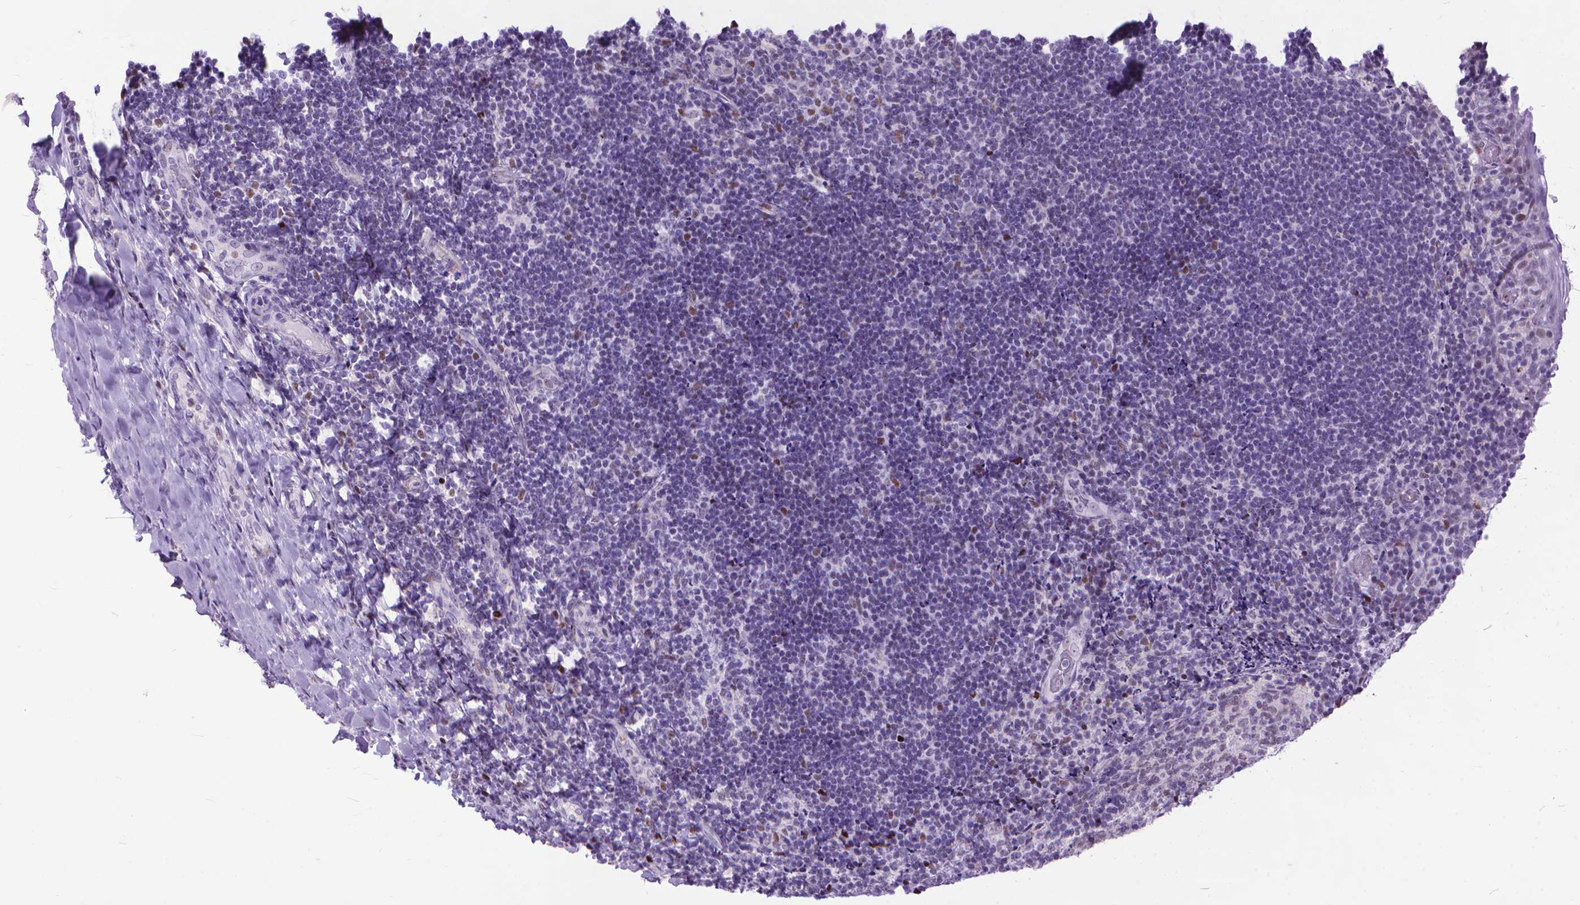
{"staining": {"intensity": "weak", "quantity": "<25%", "location": "nuclear"}, "tissue": "tonsil", "cell_type": "Germinal center cells", "image_type": "normal", "snomed": [{"axis": "morphology", "description": "Normal tissue, NOS"}, {"axis": "topography", "description": "Tonsil"}], "caption": "DAB immunohistochemical staining of normal tonsil demonstrates no significant positivity in germinal center cells. (Immunohistochemistry, brightfield microscopy, high magnification).", "gene": "POLE4", "patient": {"sex": "female", "age": 10}}